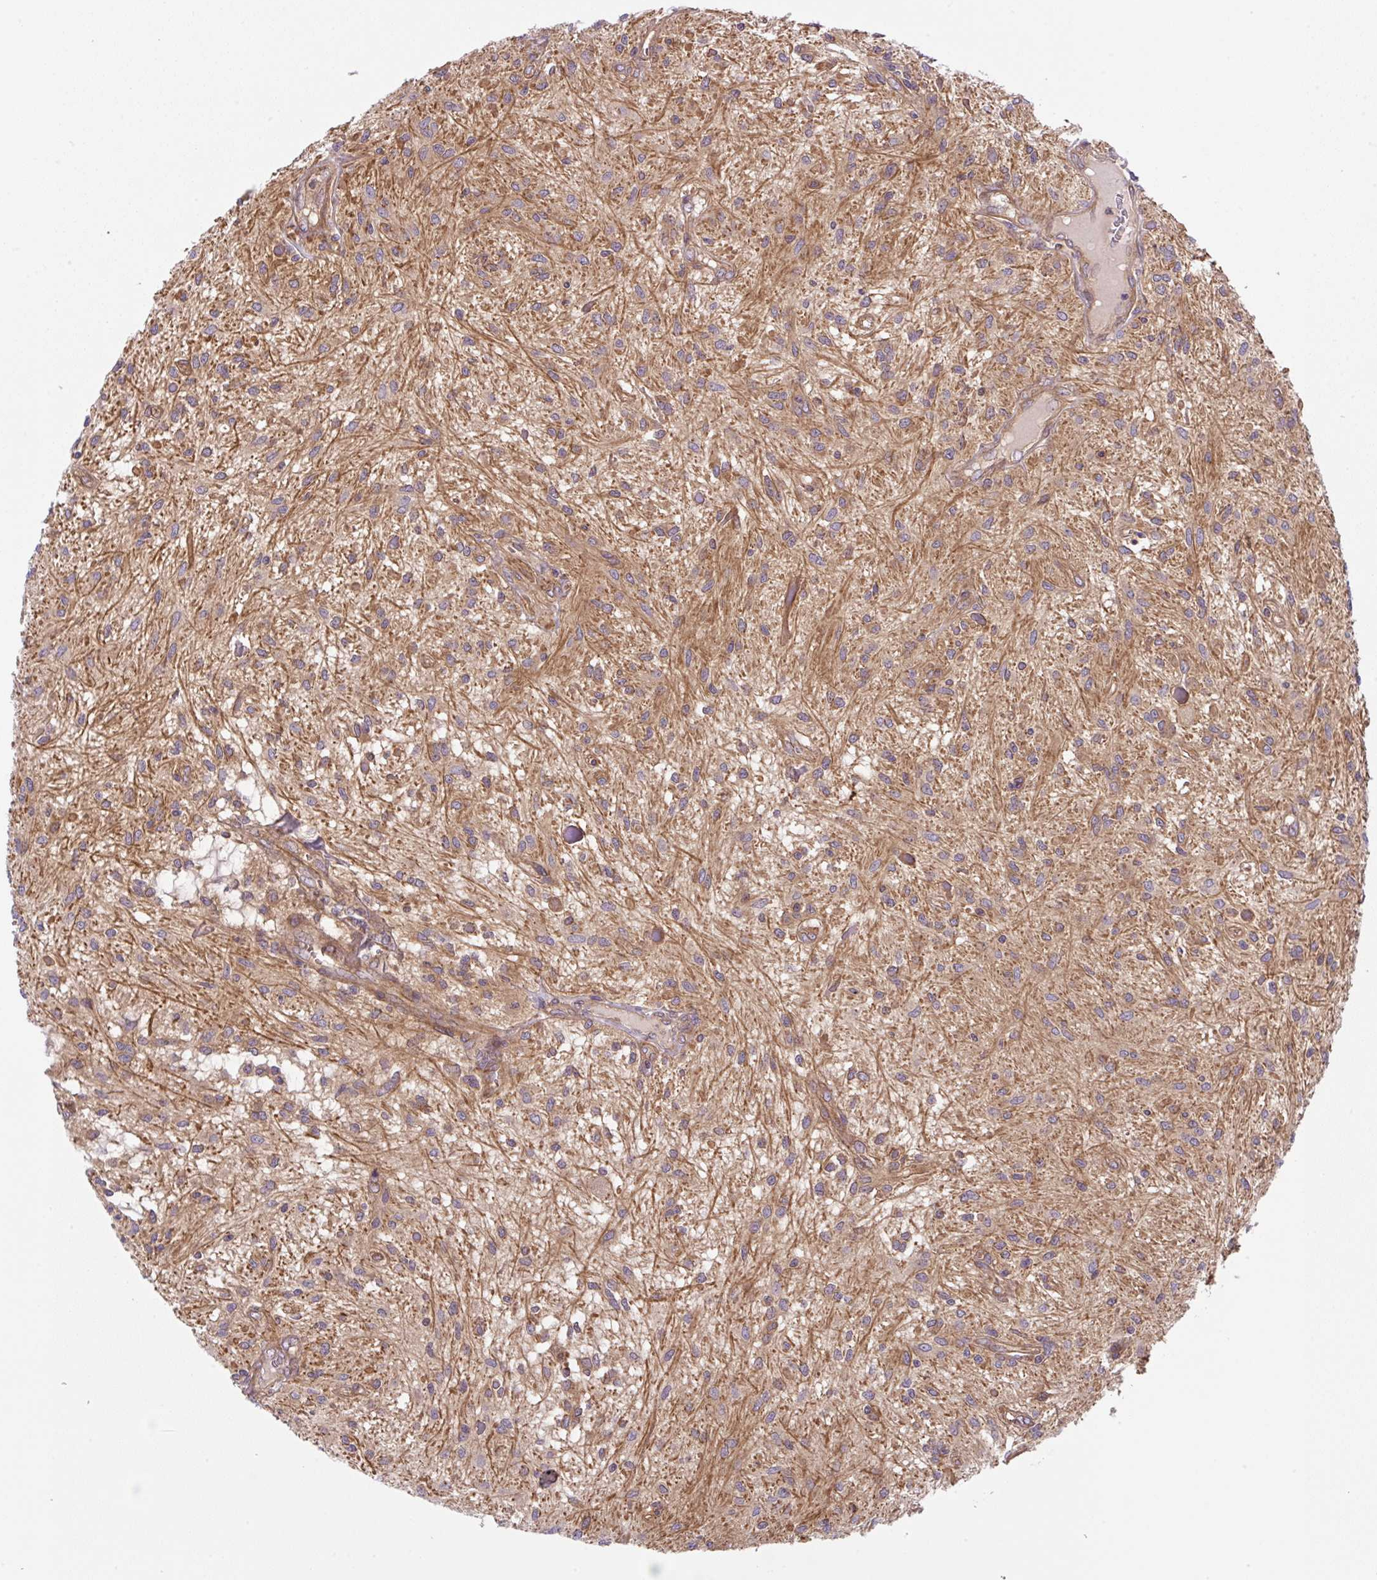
{"staining": {"intensity": "weak", "quantity": "25%-75%", "location": "cytoplasmic/membranous"}, "tissue": "glioma", "cell_type": "Tumor cells", "image_type": "cancer", "snomed": [{"axis": "morphology", "description": "Glioma, malignant, Low grade"}, {"axis": "topography", "description": "Cerebellum"}], "caption": "A low amount of weak cytoplasmic/membranous positivity is seen in approximately 25%-75% of tumor cells in glioma tissue. (Brightfield microscopy of DAB IHC at high magnification).", "gene": "APOBEC3D", "patient": {"sex": "female", "age": 14}}